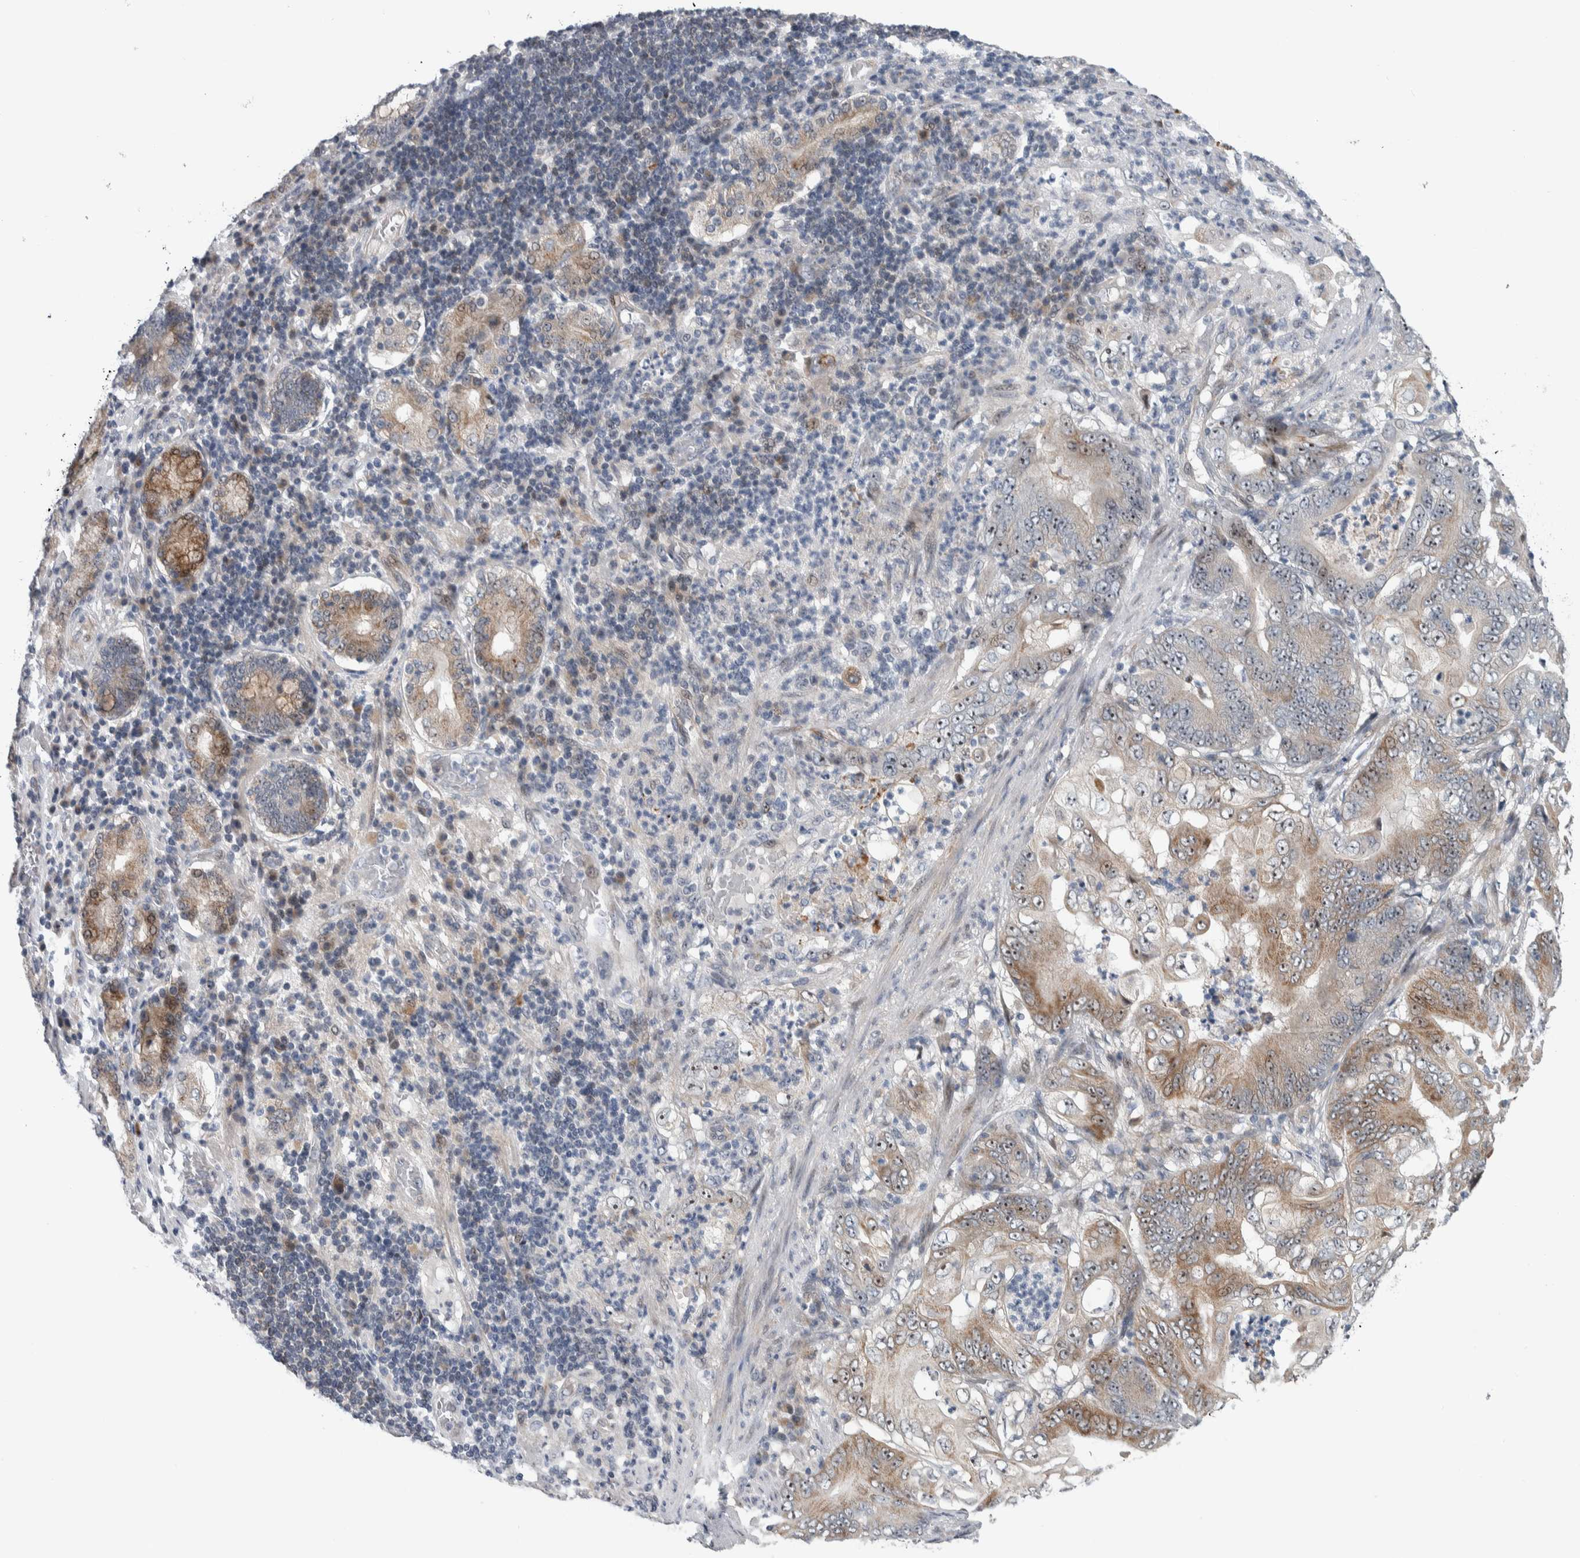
{"staining": {"intensity": "strong", "quantity": ">75%", "location": "cytoplasmic/membranous,nuclear"}, "tissue": "stomach cancer", "cell_type": "Tumor cells", "image_type": "cancer", "snomed": [{"axis": "morphology", "description": "Adenocarcinoma, NOS"}, {"axis": "topography", "description": "Stomach"}], "caption": "Immunohistochemical staining of human stomach cancer (adenocarcinoma) exhibits high levels of strong cytoplasmic/membranous and nuclear protein positivity in approximately >75% of tumor cells. (IHC, brightfield microscopy, high magnification).", "gene": "PRRG4", "patient": {"sex": "female", "age": 73}}